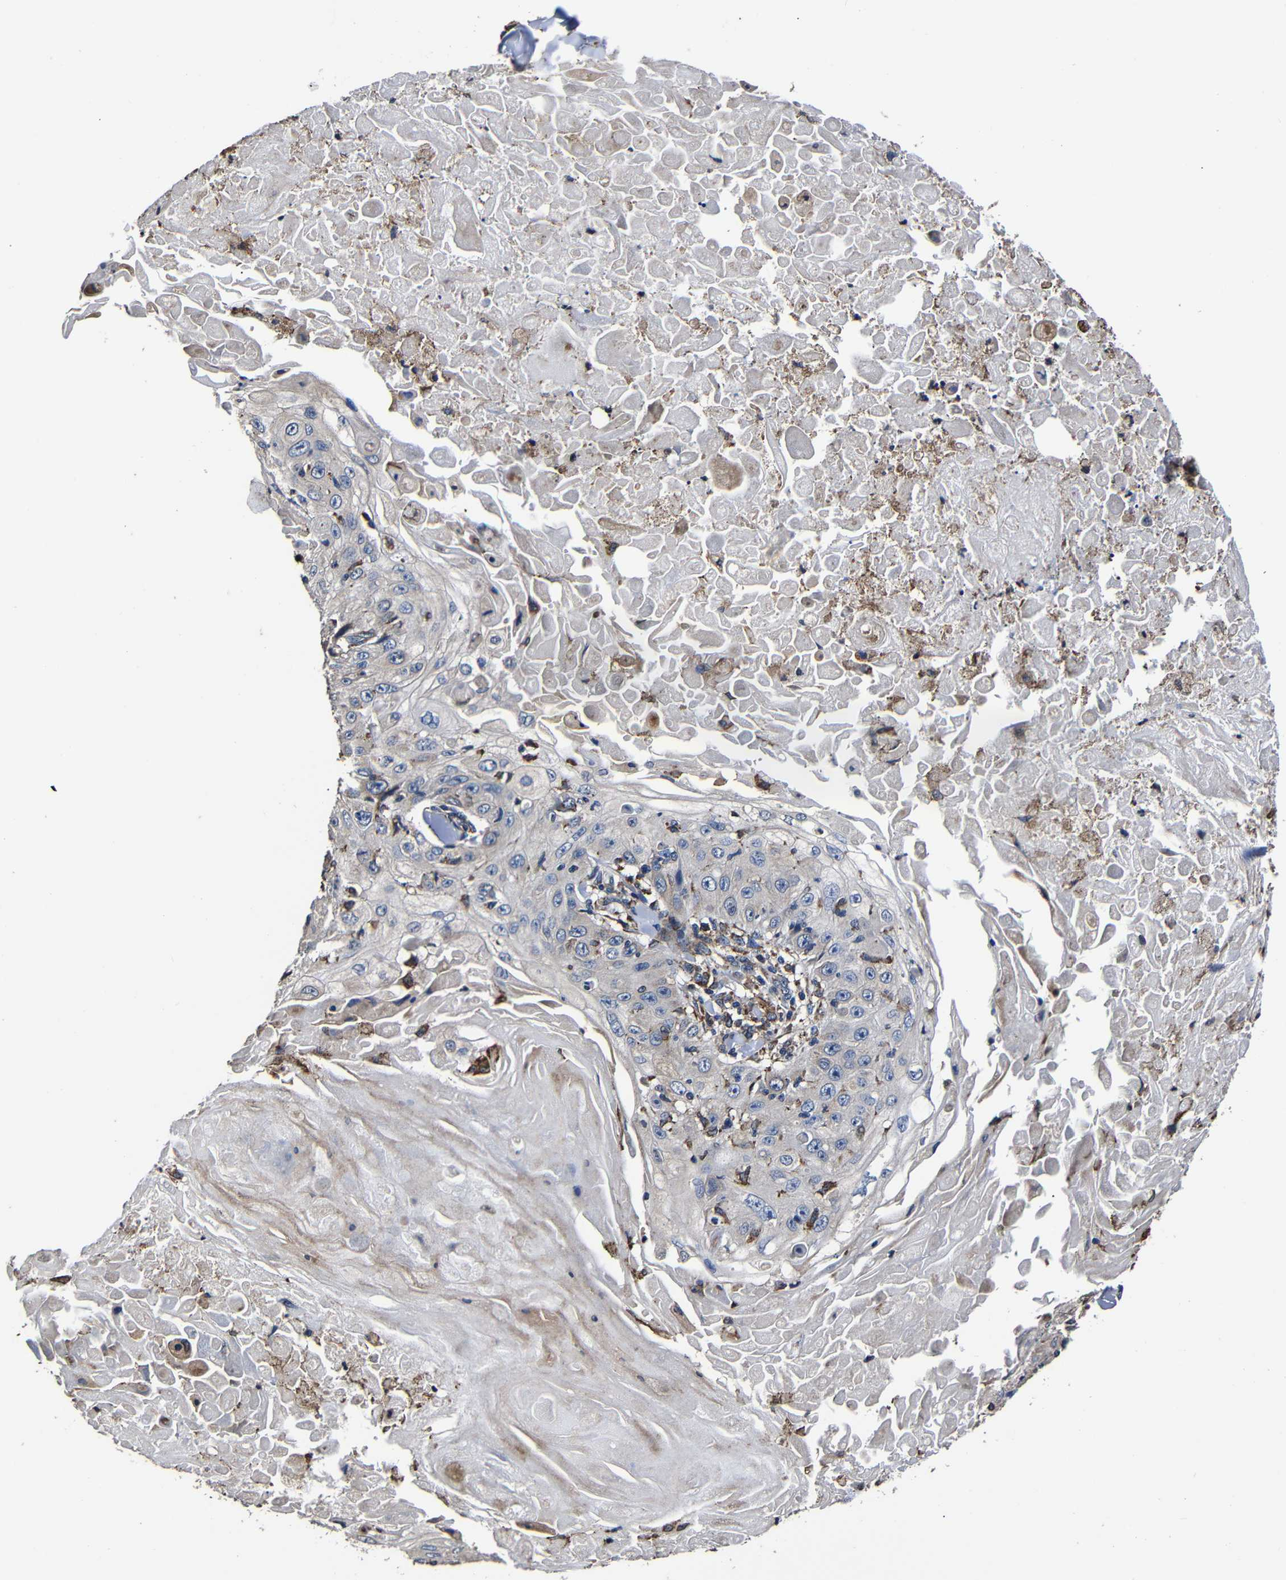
{"staining": {"intensity": "negative", "quantity": "none", "location": "none"}, "tissue": "skin cancer", "cell_type": "Tumor cells", "image_type": "cancer", "snomed": [{"axis": "morphology", "description": "Squamous cell carcinoma, NOS"}, {"axis": "topography", "description": "Skin"}], "caption": "Protein analysis of skin cancer (squamous cell carcinoma) reveals no significant staining in tumor cells.", "gene": "SCN9A", "patient": {"sex": "male", "age": 86}}